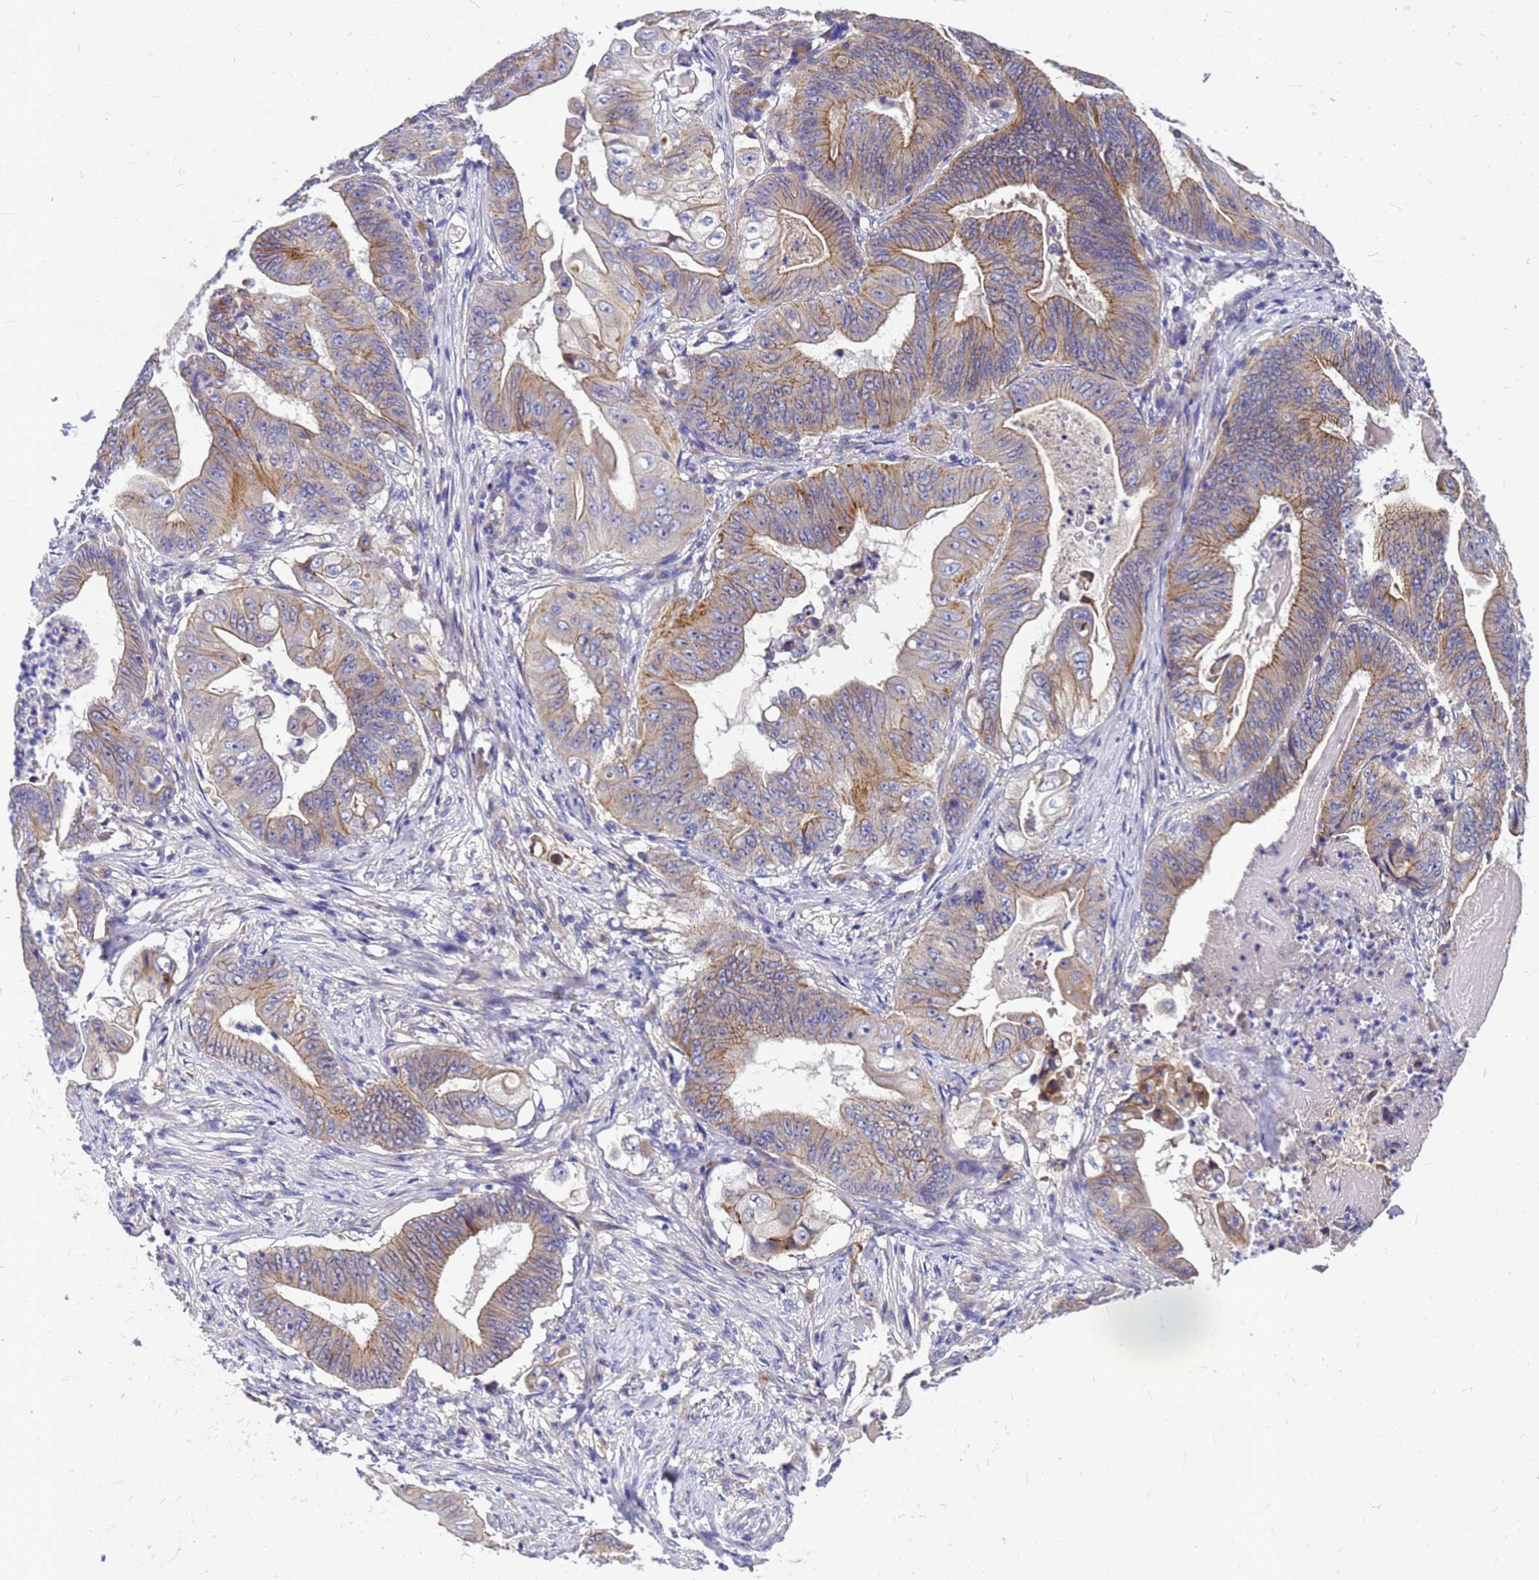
{"staining": {"intensity": "moderate", "quantity": ">75%", "location": "cytoplasmic/membranous"}, "tissue": "stomach cancer", "cell_type": "Tumor cells", "image_type": "cancer", "snomed": [{"axis": "morphology", "description": "Adenocarcinoma, NOS"}, {"axis": "topography", "description": "Stomach"}], "caption": "Immunohistochemistry (IHC) of human stomach cancer shows medium levels of moderate cytoplasmic/membranous staining in approximately >75% of tumor cells.", "gene": "FBXW5", "patient": {"sex": "female", "age": 73}}